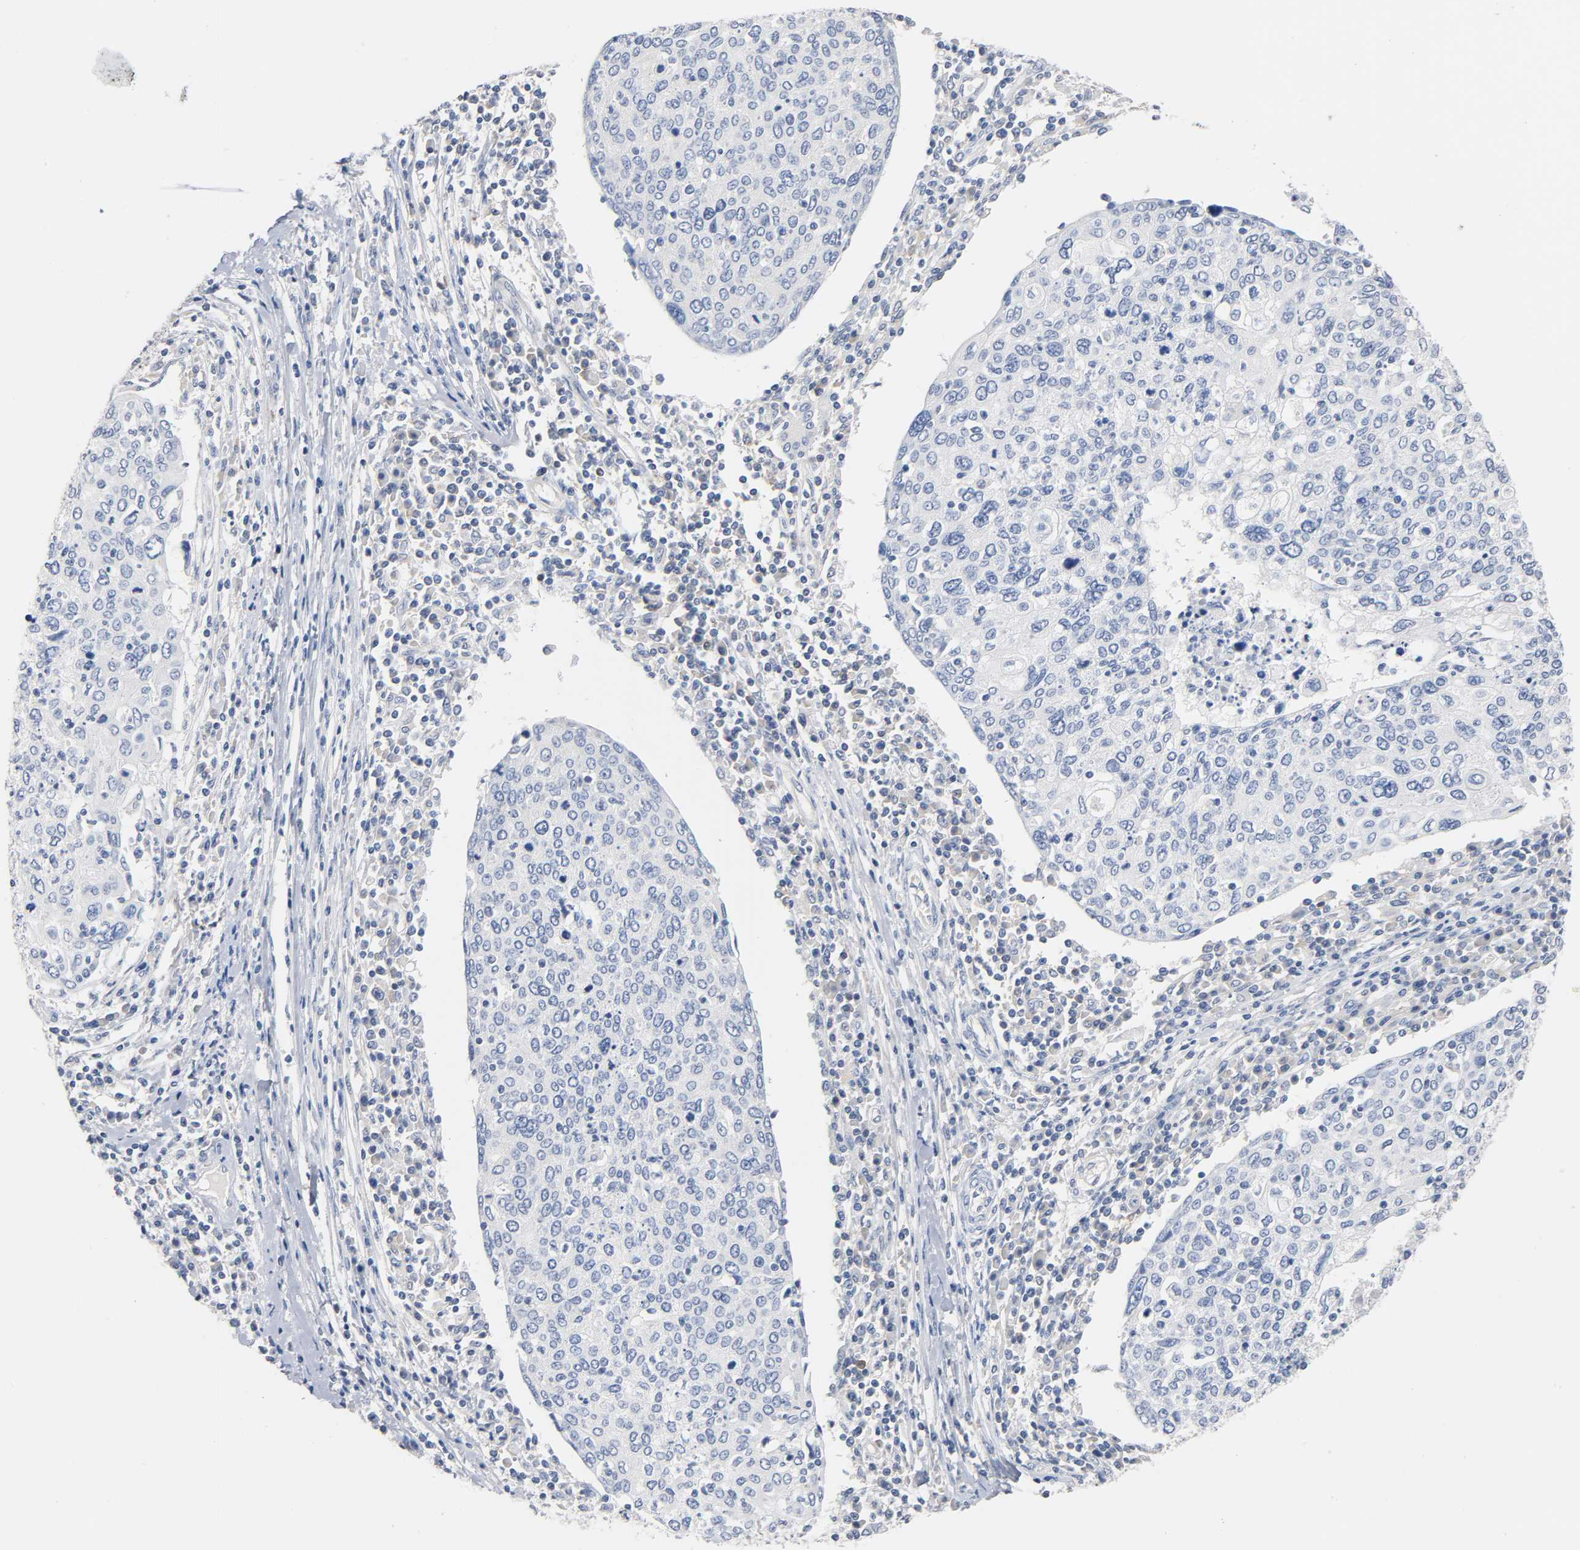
{"staining": {"intensity": "negative", "quantity": "none", "location": "none"}, "tissue": "cervical cancer", "cell_type": "Tumor cells", "image_type": "cancer", "snomed": [{"axis": "morphology", "description": "Squamous cell carcinoma, NOS"}, {"axis": "topography", "description": "Cervix"}], "caption": "Protein analysis of cervical cancer (squamous cell carcinoma) displays no significant expression in tumor cells.", "gene": "MALT1", "patient": {"sex": "female", "age": 40}}